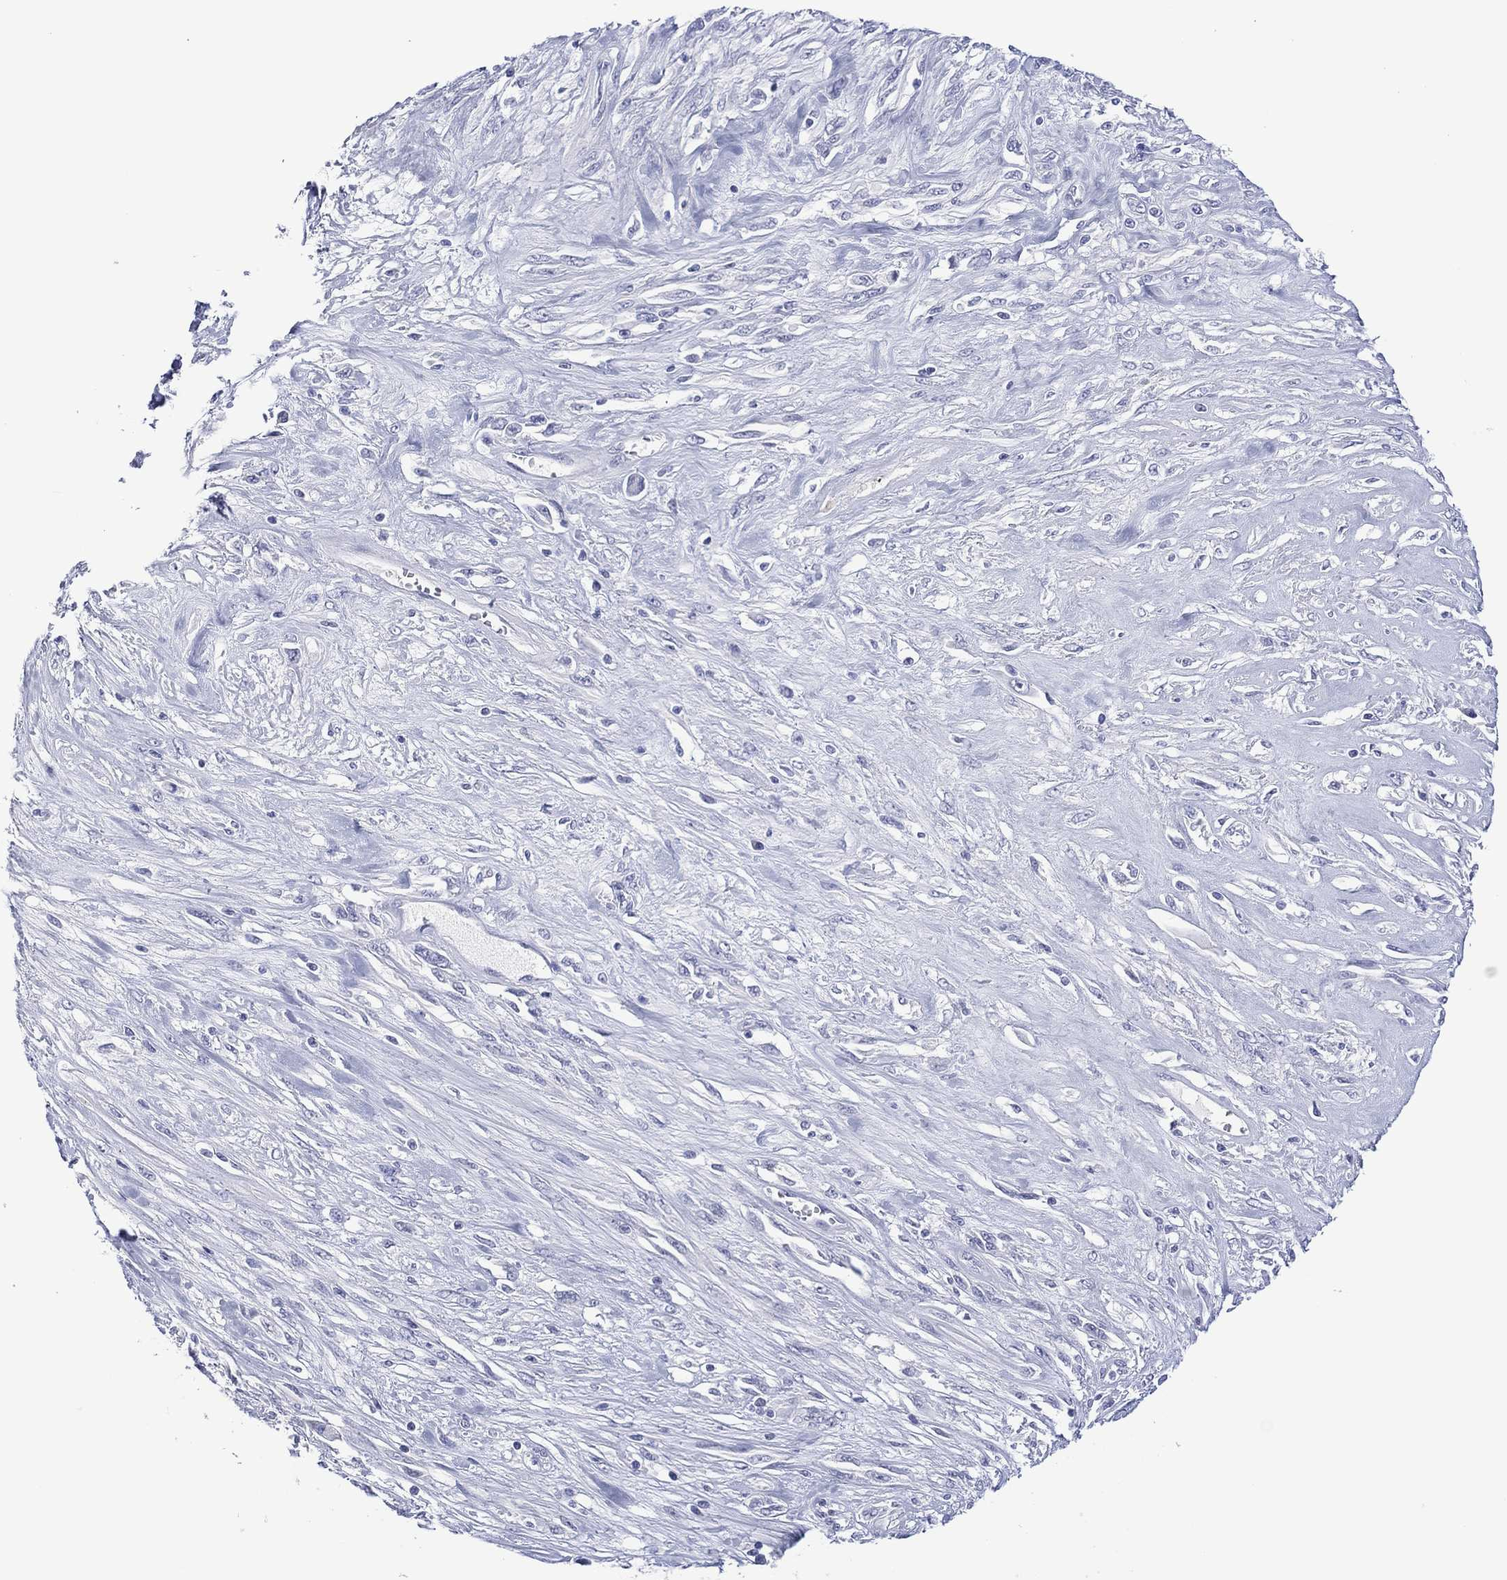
{"staining": {"intensity": "negative", "quantity": "none", "location": "none"}, "tissue": "melanoma", "cell_type": "Tumor cells", "image_type": "cancer", "snomed": [{"axis": "morphology", "description": "Malignant melanoma, NOS"}, {"axis": "topography", "description": "Skin"}], "caption": "High power microscopy photomicrograph of an immunohistochemistry (IHC) micrograph of melanoma, revealing no significant expression in tumor cells.", "gene": "UTF1", "patient": {"sex": "female", "age": 91}}